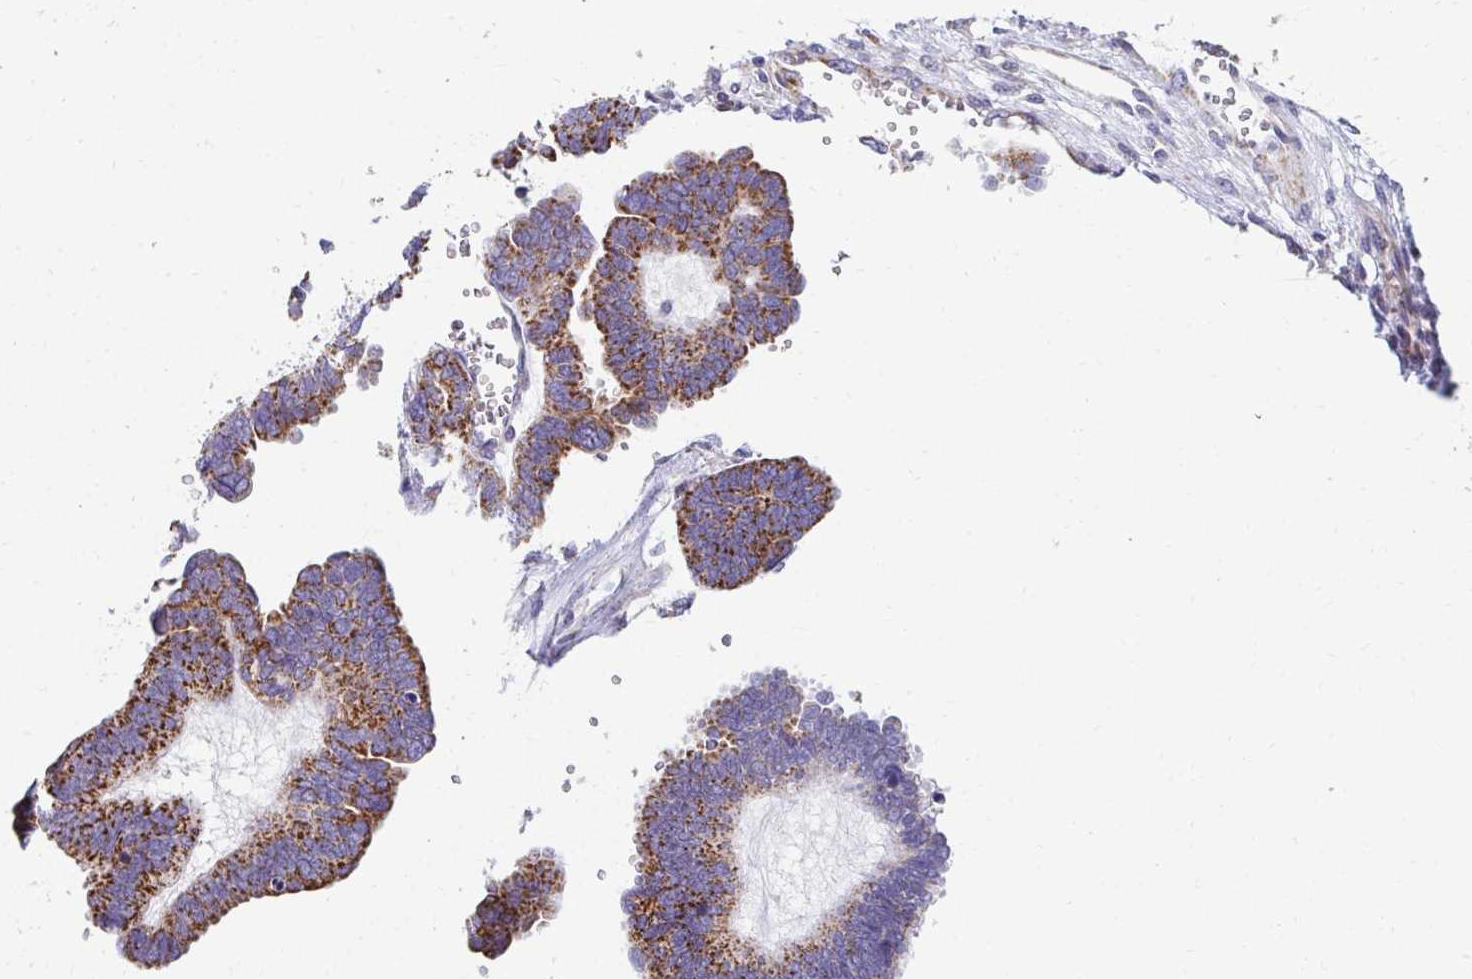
{"staining": {"intensity": "moderate", "quantity": ">75%", "location": "cytoplasmic/membranous"}, "tissue": "ovarian cancer", "cell_type": "Tumor cells", "image_type": "cancer", "snomed": [{"axis": "morphology", "description": "Cystadenocarcinoma, serous, NOS"}, {"axis": "topography", "description": "Ovary"}], "caption": "This micrograph shows immunohistochemistry staining of human ovarian cancer, with medium moderate cytoplasmic/membranous positivity in approximately >75% of tumor cells.", "gene": "EXOC5", "patient": {"sex": "female", "age": 51}}